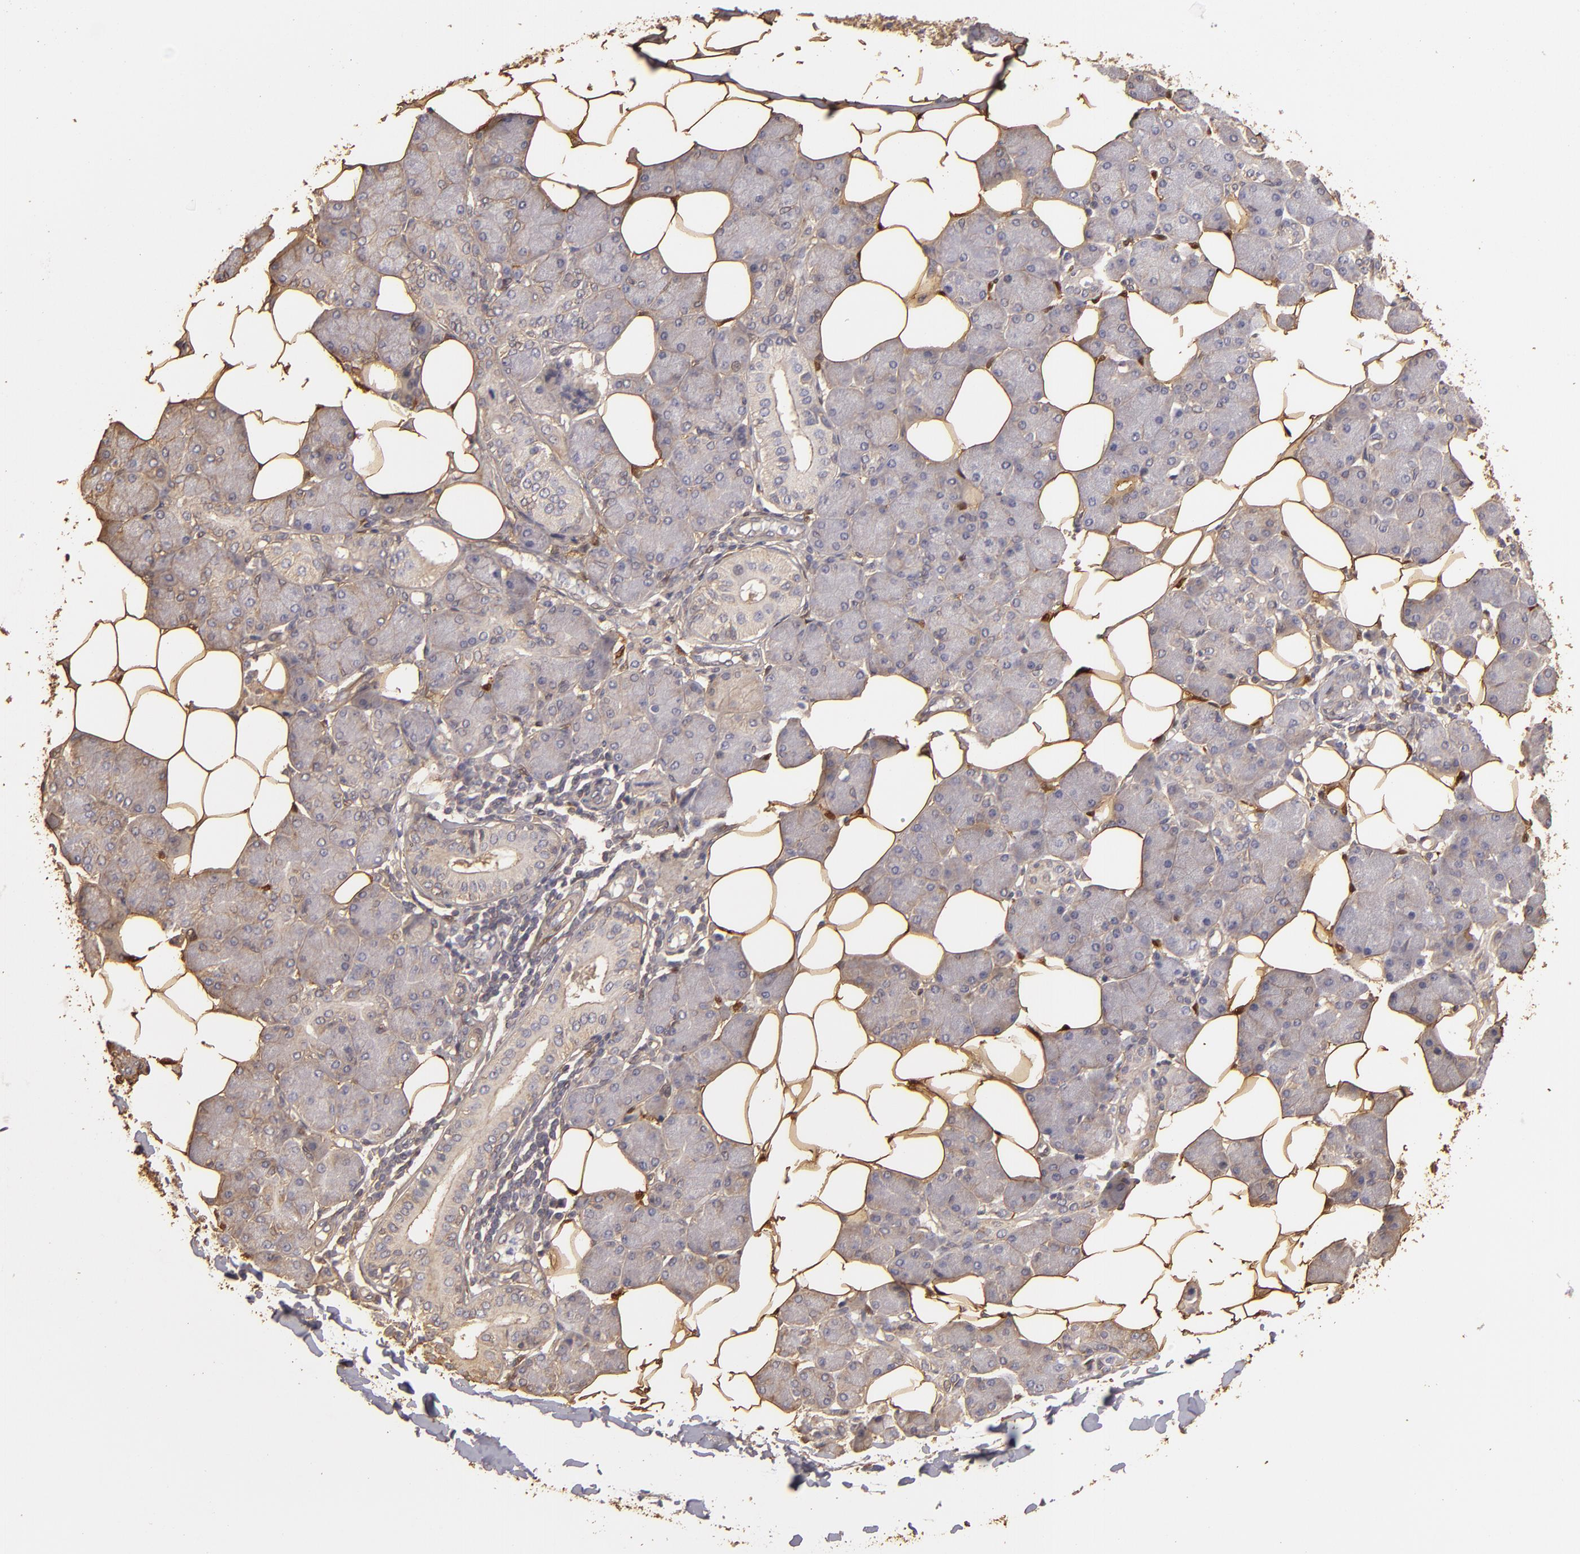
{"staining": {"intensity": "negative", "quantity": "none", "location": "none"}, "tissue": "salivary gland", "cell_type": "Glandular cells", "image_type": "normal", "snomed": [{"axis": "morphology", "description": "Normal tissue, NOS"}, {"axis": "morphology", "description": "Adenoma, NOS"}, {"axis": "topography", "description": "Salivary gland"}], "caption": "The photomicrograph displays no staining of glandular cells in normal salivary gland. Nuclei are stained in blue.", "gene": "HSPB6", "patient": {"sex": "female", "age": 32}}